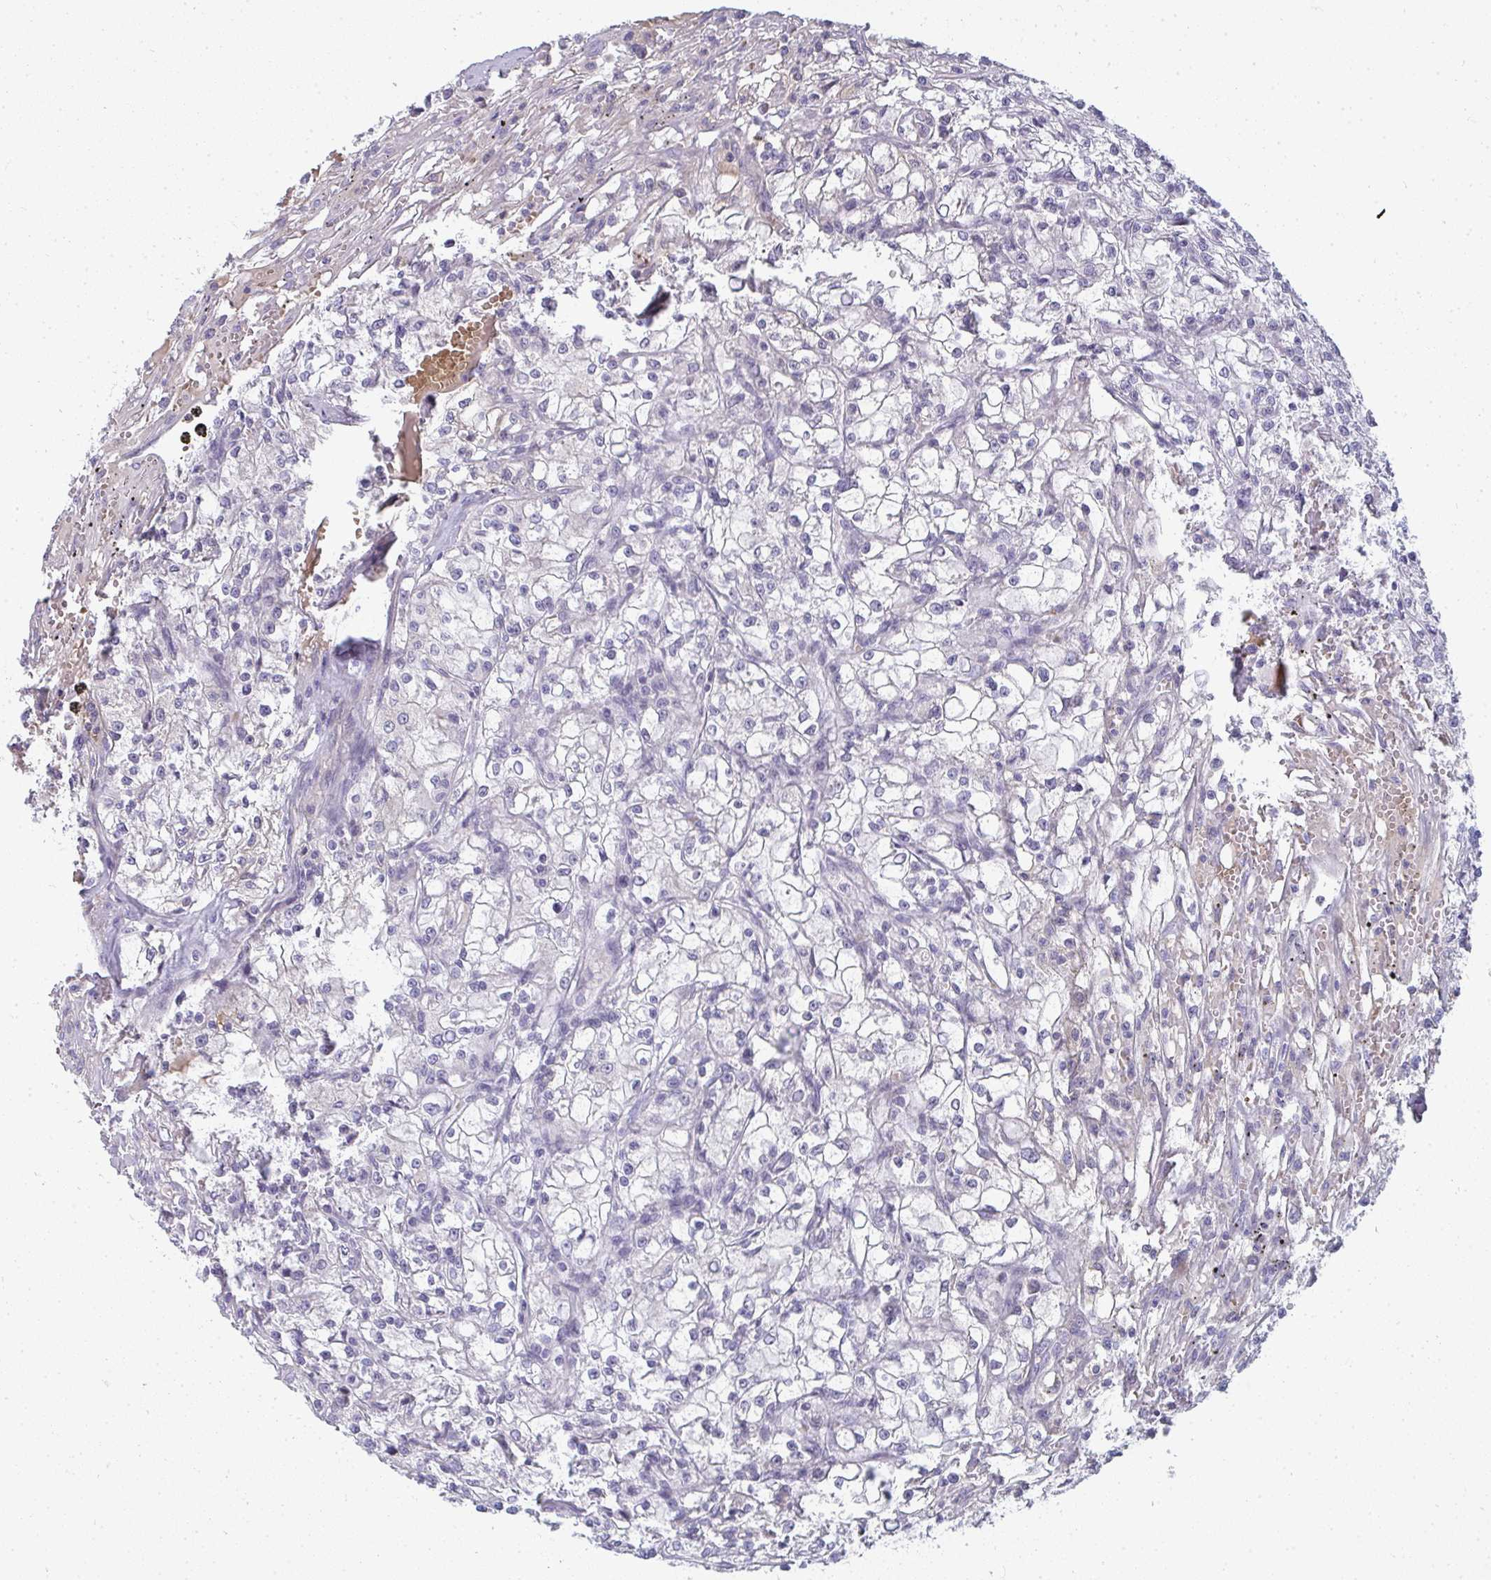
{"staining": {"intensity": "negative", "quantity": "none", "location": "none"}, "tissue": "renal cancer", "cell_type": "Tumor cells", "image_type": "cancer", "snomed": [{"axis": "morphology", "description": "Adenocarcinoma, NOS"}, {"axis": "topography", "description": "Kidney"}], "caption": "A photomicrograph of human adenocarcinoma (renal) is negative for staining in tumor cells.", "gene": "SHB", "patient": {"sex": "female", "age": 59}}